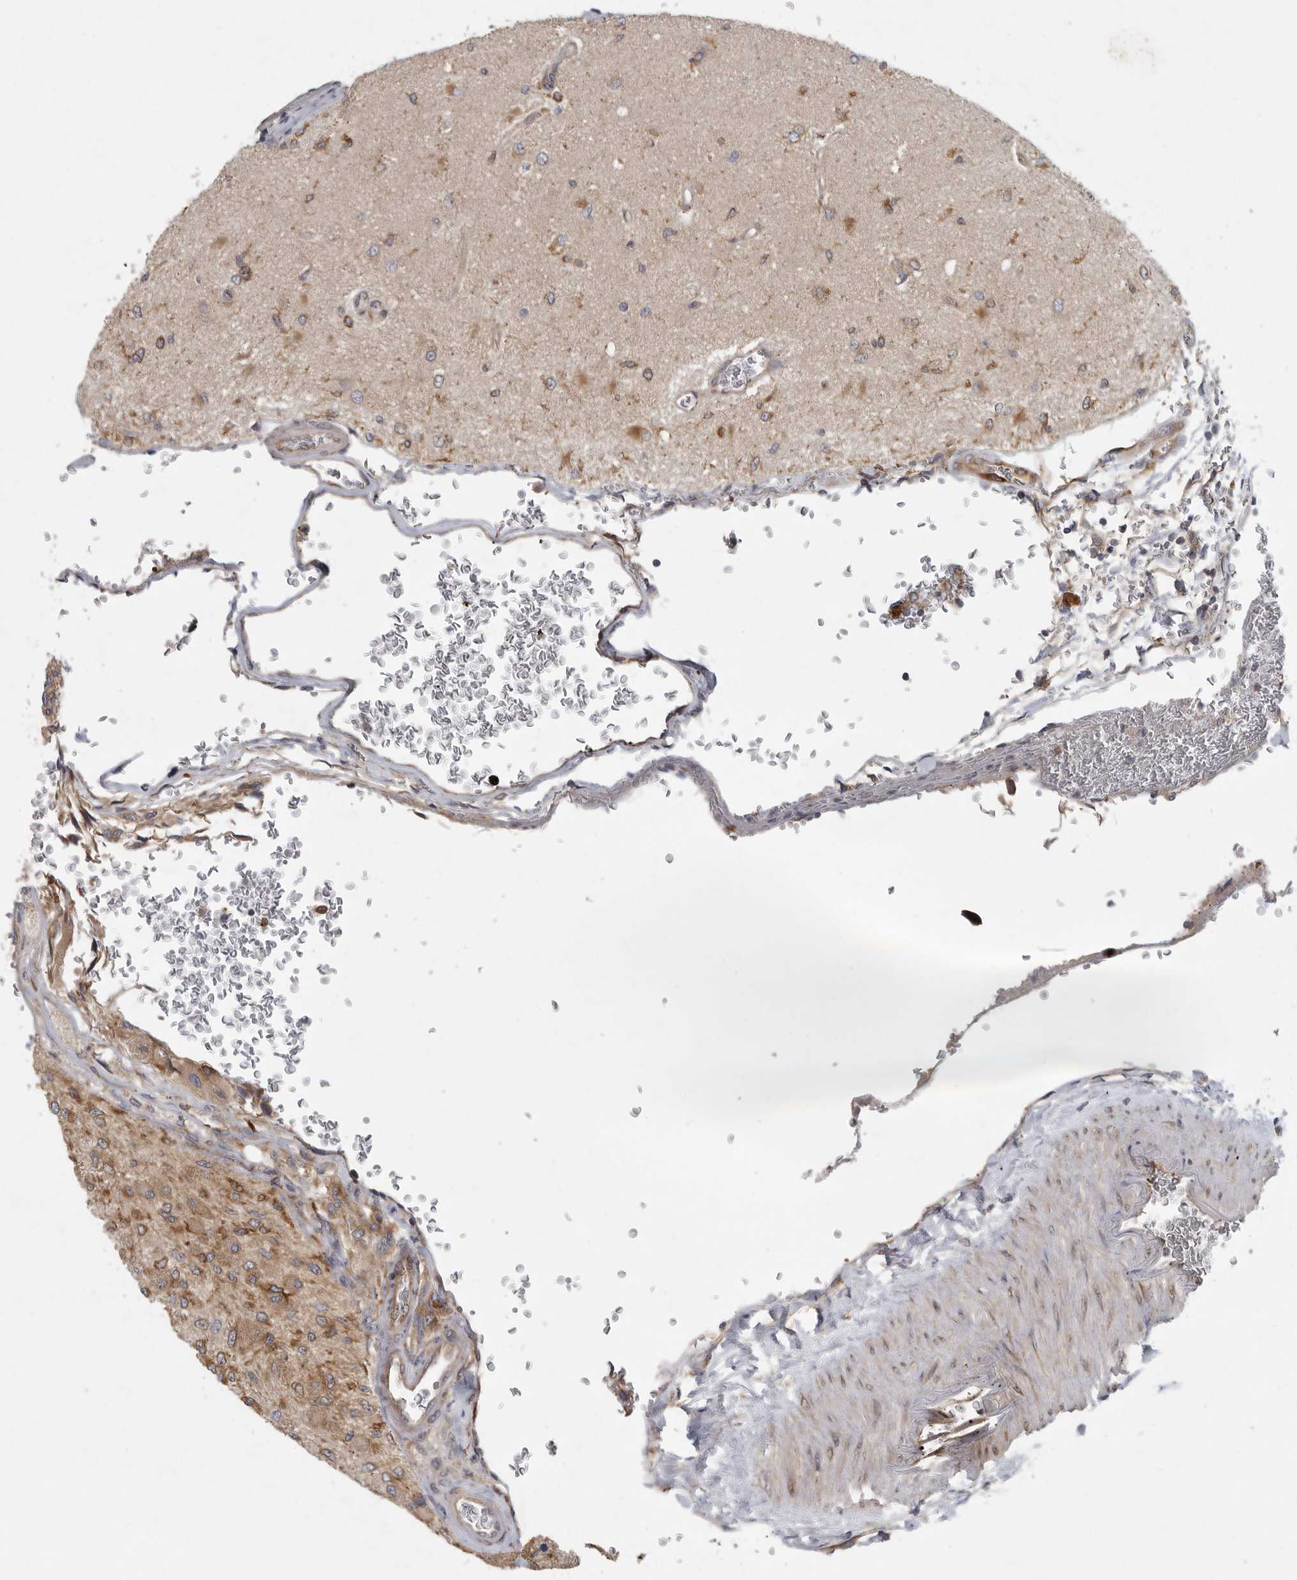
{"staining": {"intensity": "moderate", "quantity": "25%-75%", "location": "cytoplasmic/membranous"}, "tissue": "glioma", "cell_type": "Tumor cells", "image_type": "cancer", "snomed": [{"axis": "morphology", "description": "Normal tissue, NOS"}, {"axis": "morphology", "description": "Glioma, malignant, High grade"}, {"axis": "topography", "description": "Cerebral cortex"}], "caption": "A brown stain highlights moderate cytoplasmic/membranous staining of a protein in glioma tumor cells.", "gene": "BCAP29", "patient": {"sex": "male", "age": 77}}